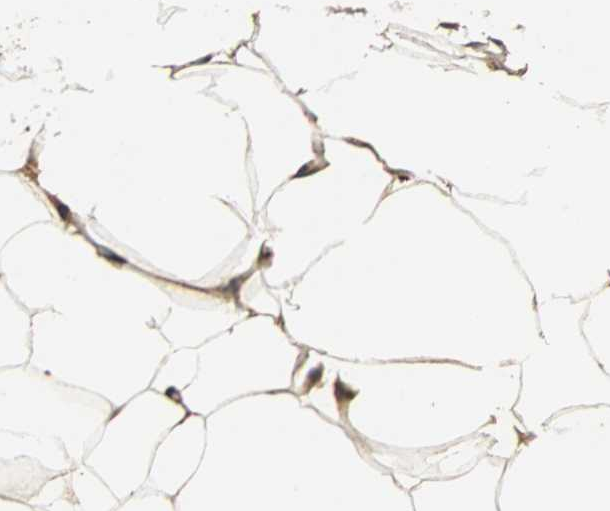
{"staining": {"intensity": "moderate", "quantity": ">75%", "location": "cytoplasmic/membranous"}, "tissue": "adipose tissue", "cell_type": "Adipocytes", "image_type": "normal", "snomed": [{"axis": "morphology", "description": "Normal tissue, NOS"}, {"axis": "topography", "description": "Breast"}, {"axis": "topography", "description": "Adipose tissue"}], "caption": "The photomicrograph exhibits immunohistochemical staining of benign adipose tissue. There is moderate cytoplasmic/membranous positivity is seen in approximately >75% of adipocytes. Nuclei are stained in blue.", "gene": "GALK1", "patient": {"sex": "female", "age": 25}}